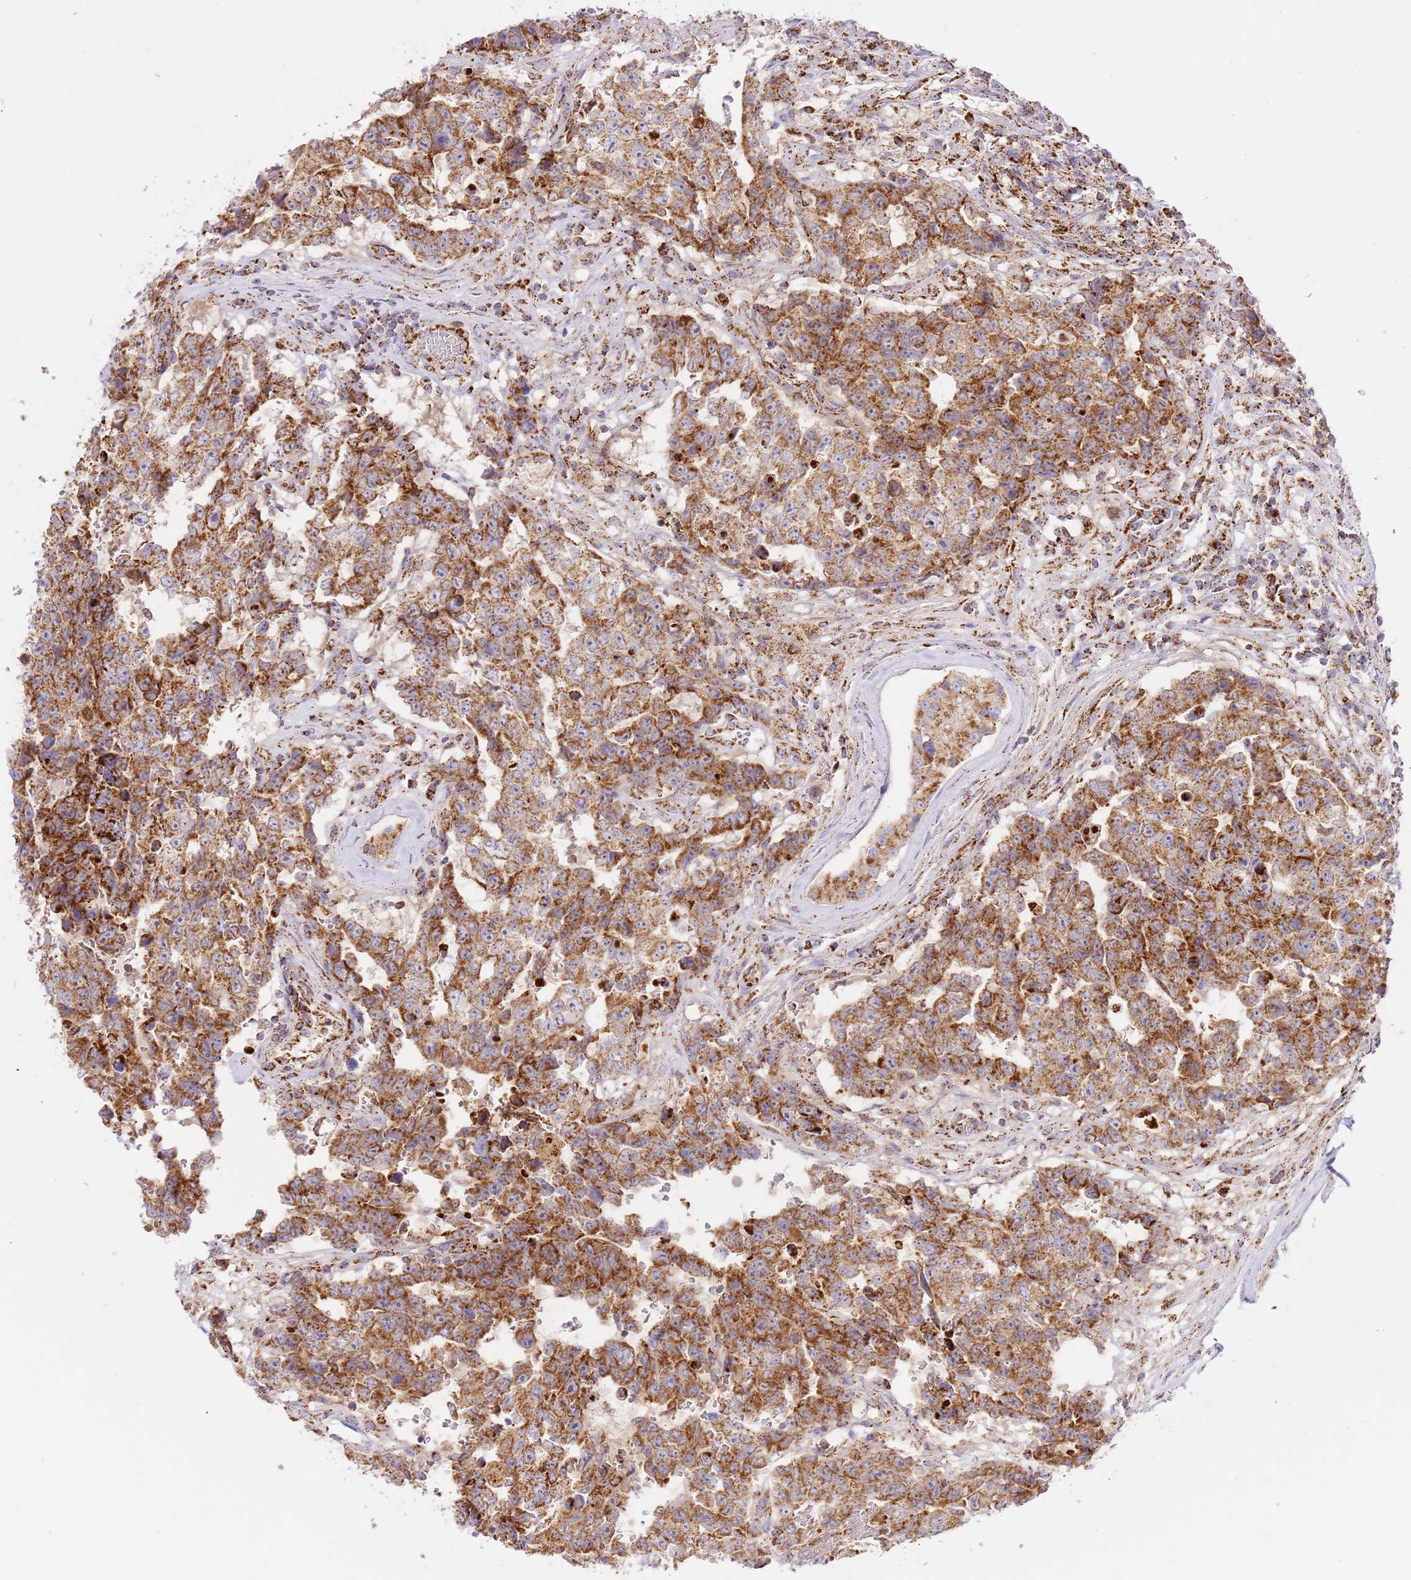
{"staining": {"intensity": "strong", "quantity": ">75%", "location": "cytoplasmic/membranous"}, "tissue": "testis cancer", "cell_type": "Tumor cells", "image_type": "cancer", "snomed": [{"axis": "morphology", "description": "Normal tissue, NOS"}, {"axis": "morphology", "description": "Carcinoma, Embryonal, NOS"}, {"axis": "topography", "description": "Testis"}, {"axis": "topography", "description": "Epididymis"}], "caption": "A brown stain highlights strong cytoplasmic/membranous staining of a protein in testis cancer tumor cells.", "gene": "ZBTB39", "patient": {"sex": "male", "age": 25}}